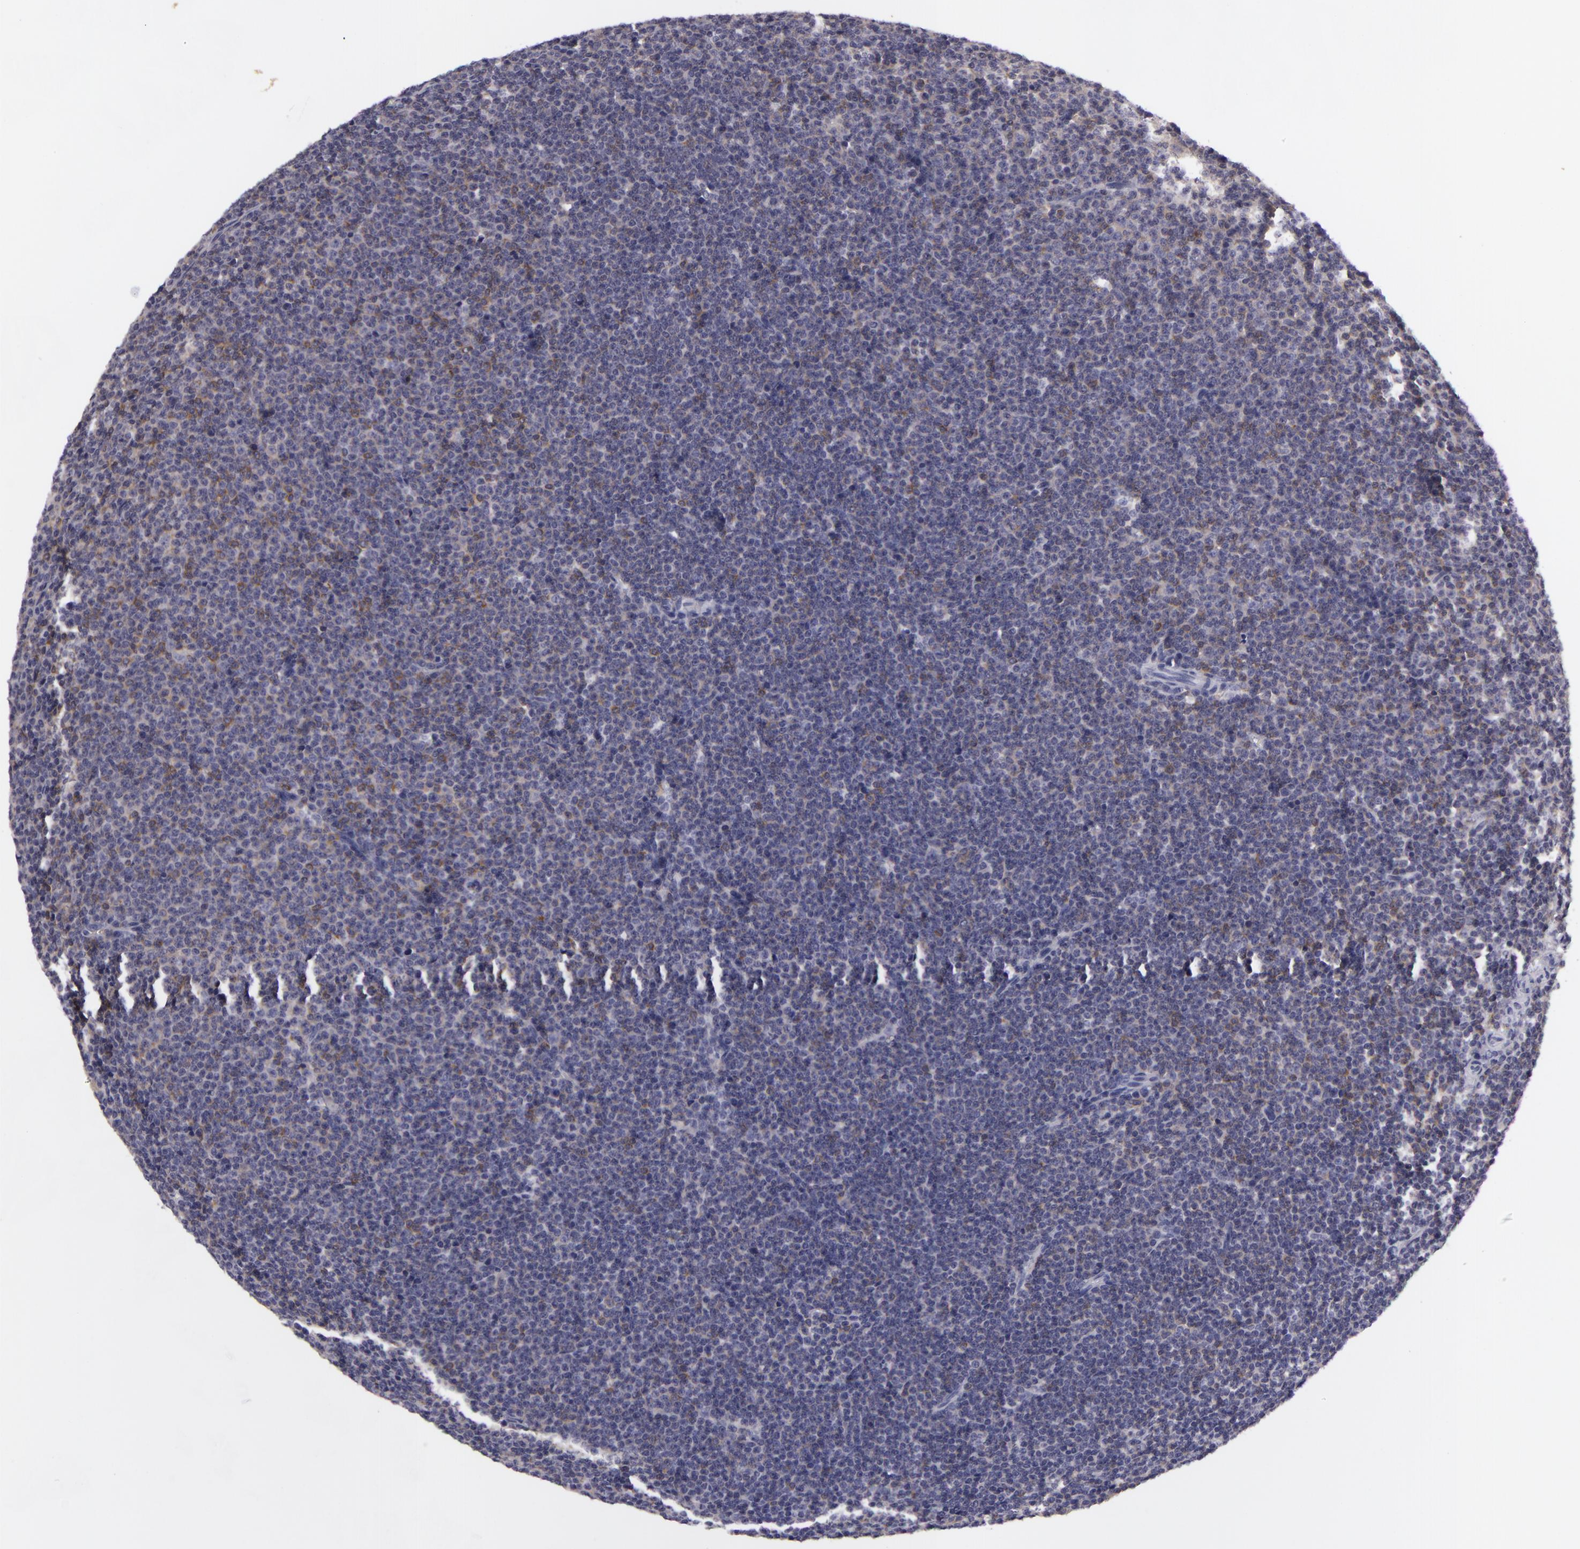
{"staining": {"intensity": "weak", "quantity": "25%-75%", "location": "cytoplasmic/membranous"}, "tissue": "lymphoma", "cell_type": "Tumor cells", "image_type": "cancer", "snomed": [{"axis": "morphology", "description": "Malignant lymphoma, non-Hodgkin's type, Low grade"}, {"axis": "topography", "description": "Lymph node"}], "caption": "Tumor cells display low levels of weak cytoplasmic/membranous expression in about 25%-75% of cells in human malignant lymphoma, non-Hodgkin's type (low-grade). The staining was performed using DAB, with brown indicating positive protein expression. Nuclei are stained blue with hematoxylin.", "gene": "KCNAB2", "patient": {"sex": "female", "age": 69}}